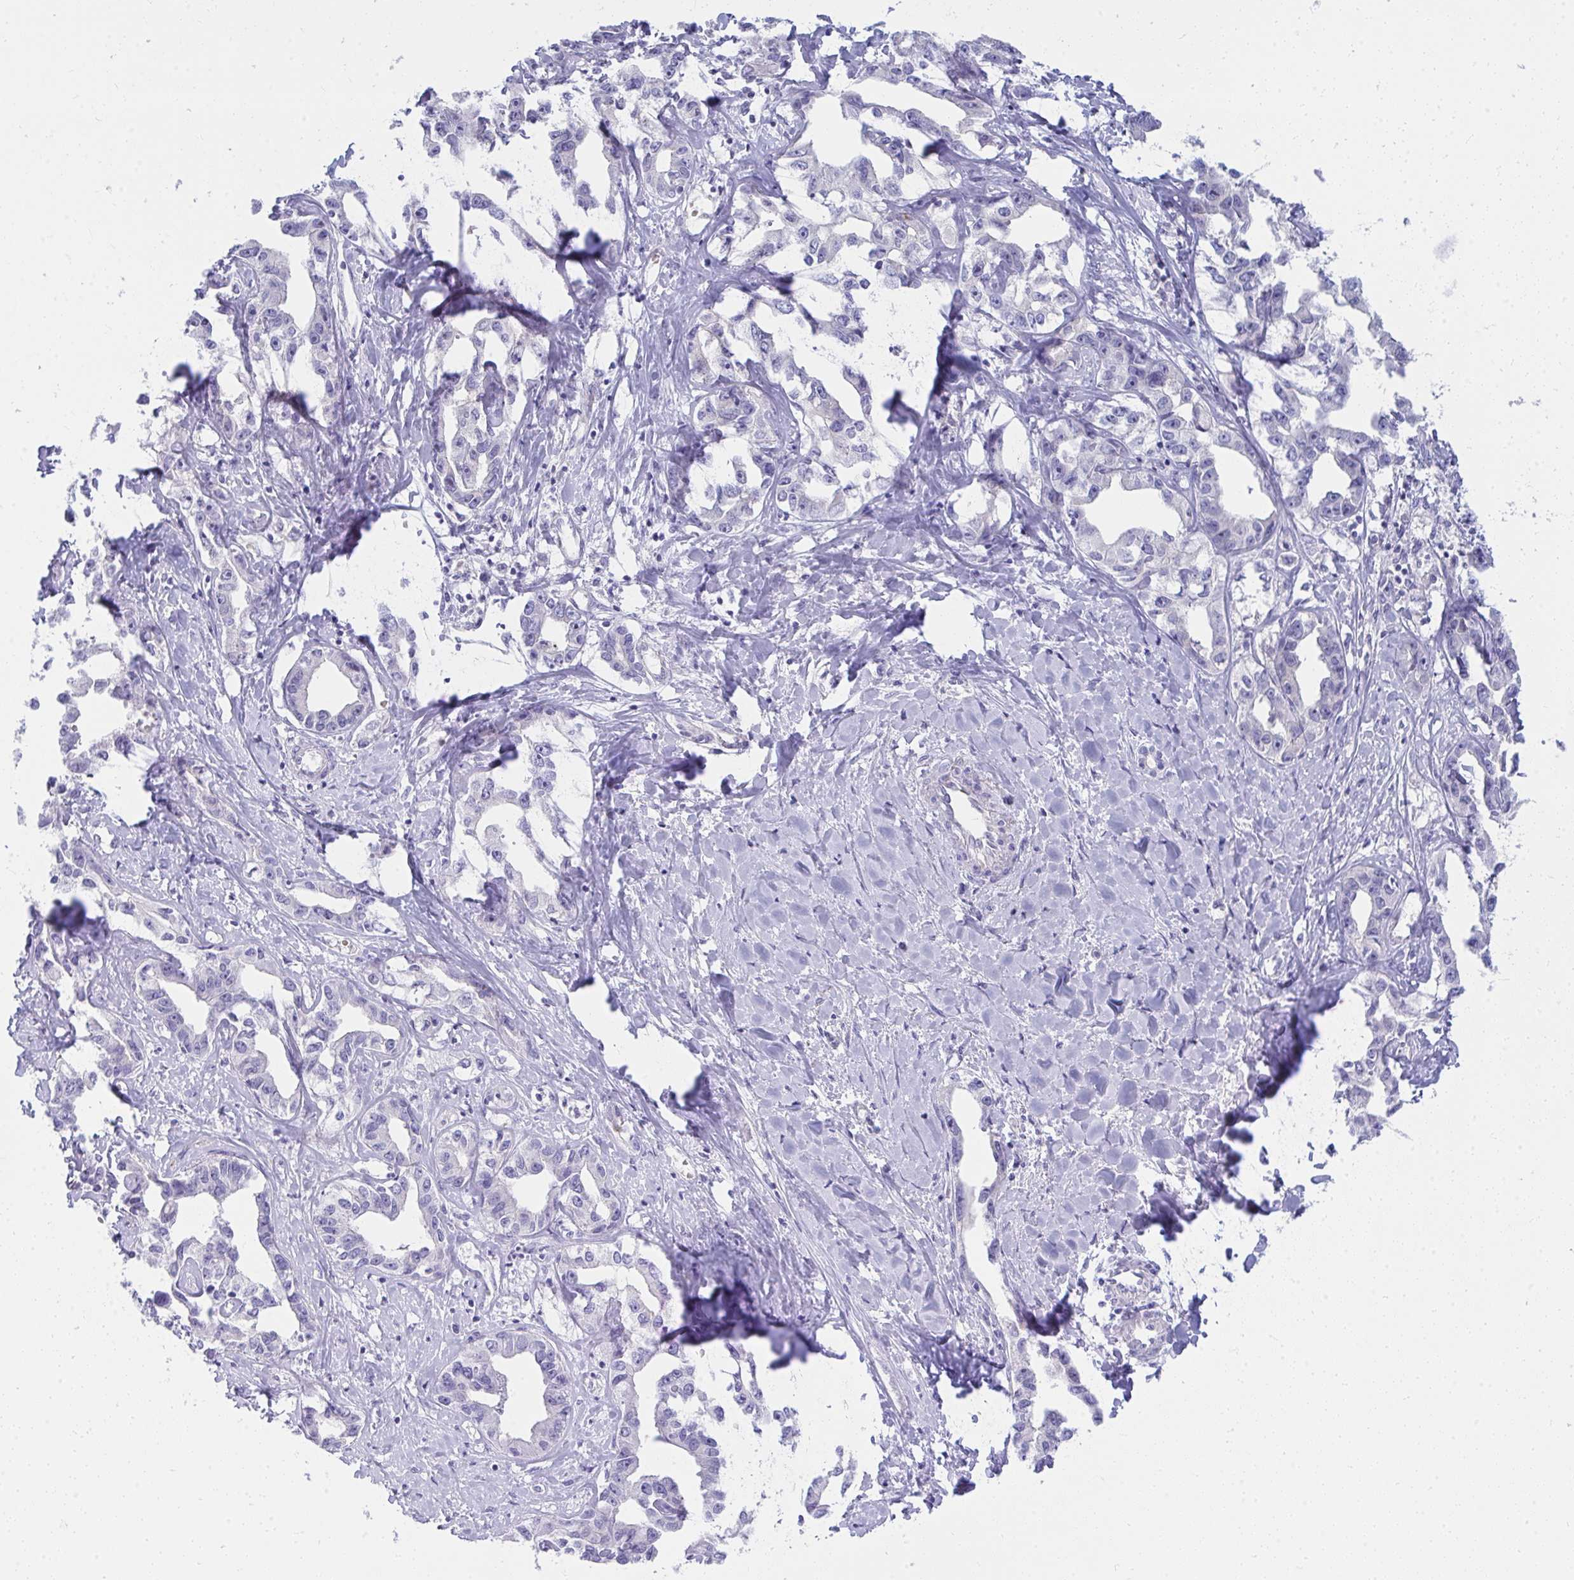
{"staining": {"intensity": "negative", "quantity": "none", "location": "none"}, "tissue": "liver cancer", "cell_type": "Tumor cells", "image_type": "cancer", "snomed": [{"axis": "morphology", "description": "Cholangiocarcinoma"}, {"axis": "topography", "description": "Liver"}], "caption": "The immunohistochemistry histopathology image has no significant expression in tumor cells of liver cholangiocarcinoma tissue. (IHC, brightfield microscopy, high magnification).", "gene": "LRRC36", "patient": {"sex": "male", "age": 59}}